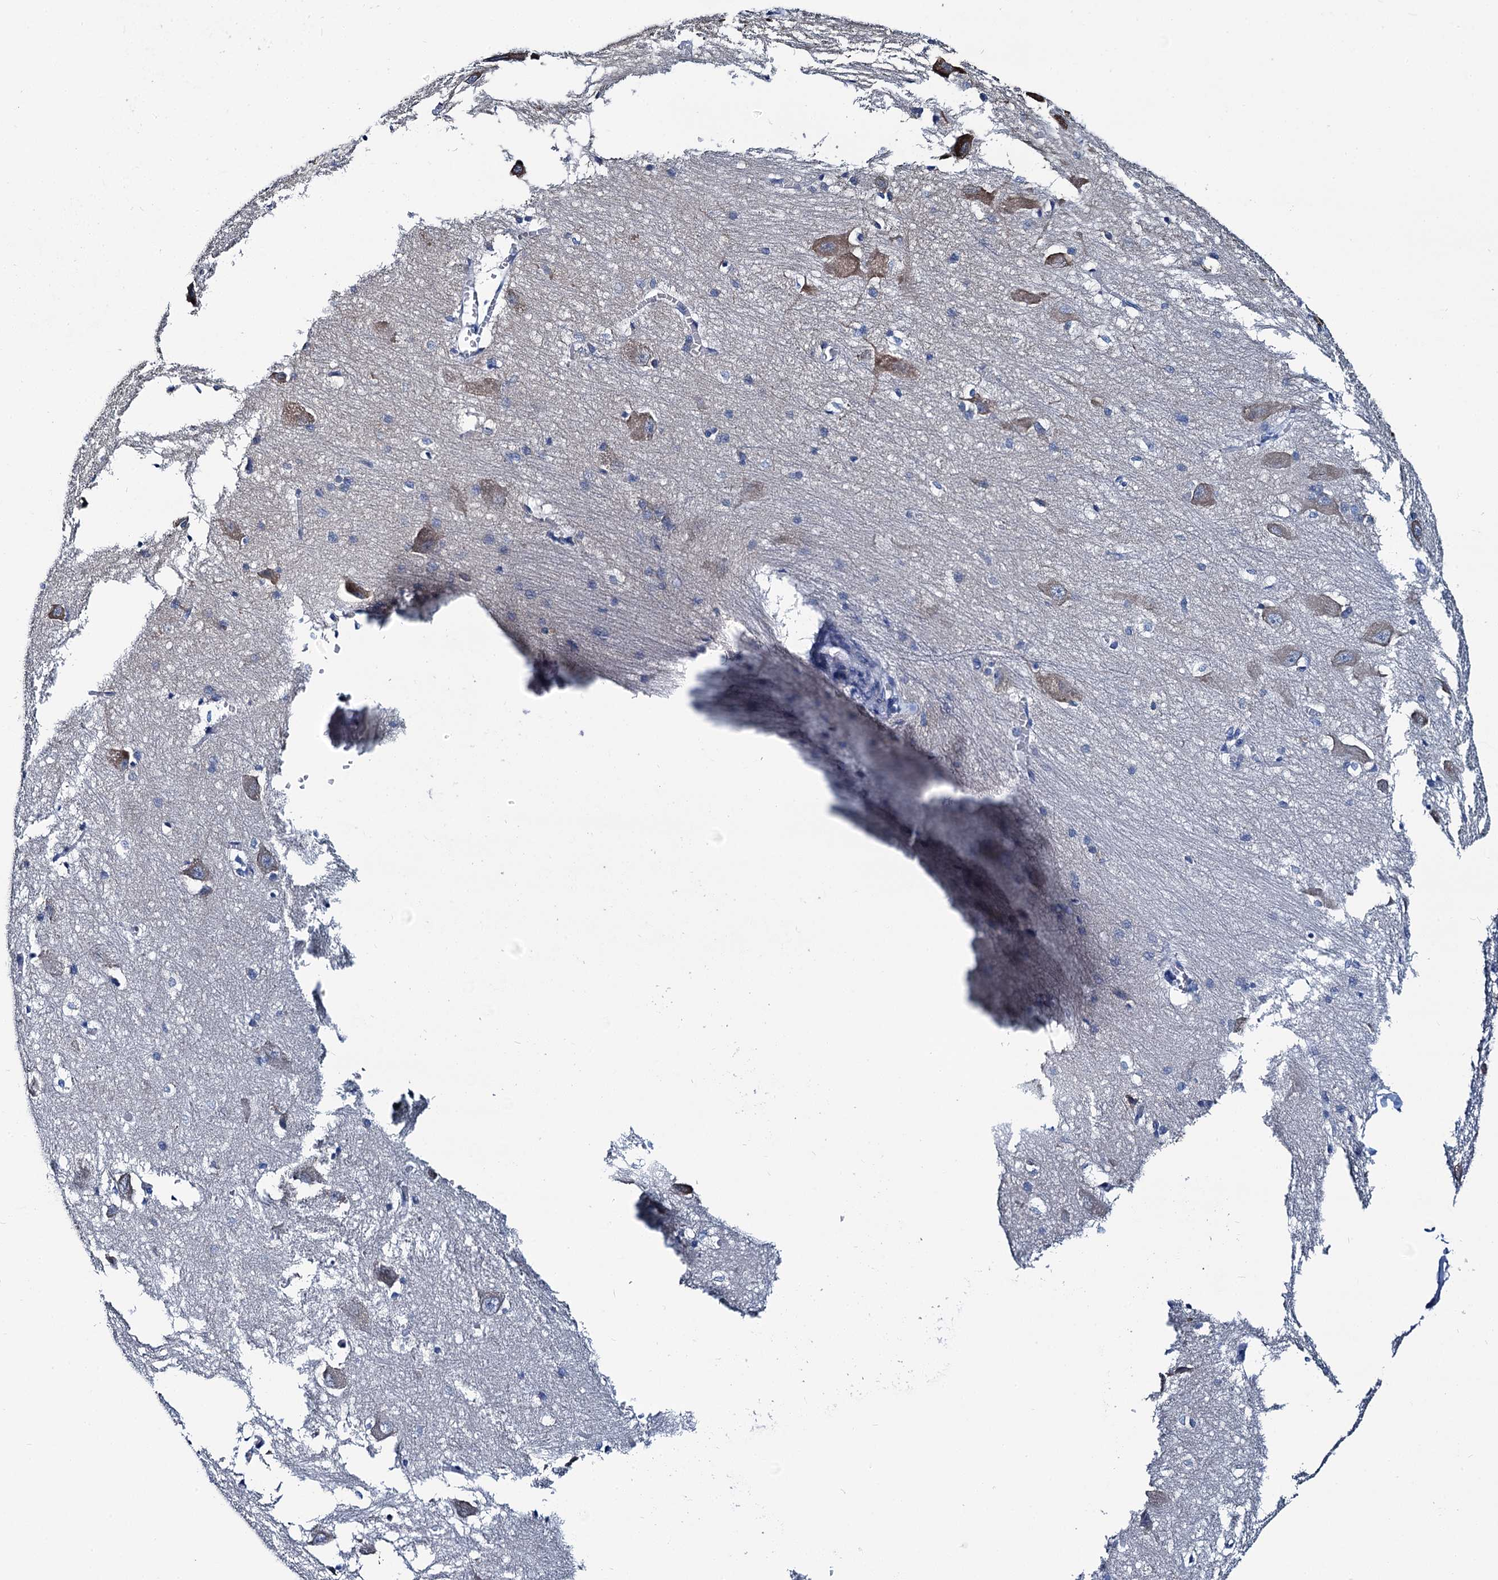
{"staining": {"intensity": "negative", "quantity": "none", "location": "none"}, "tissue": "caudate", "cell_type": "Glial cells", "image_type": "normal", "snomed": [{"axis": "morphology", "description": "Normal tissue, NOS"}, {"axis": "topography", "description": "Lateral ventricle wall"}], "caption": "Glial cells show no significant positivity in normal caudate. (DAB (3,3'-diaminobenzidine) immunohistochemistry (IHC), high magnification).", "gene": "MIOX", "patient": {"sex": "male", "age": 37}}